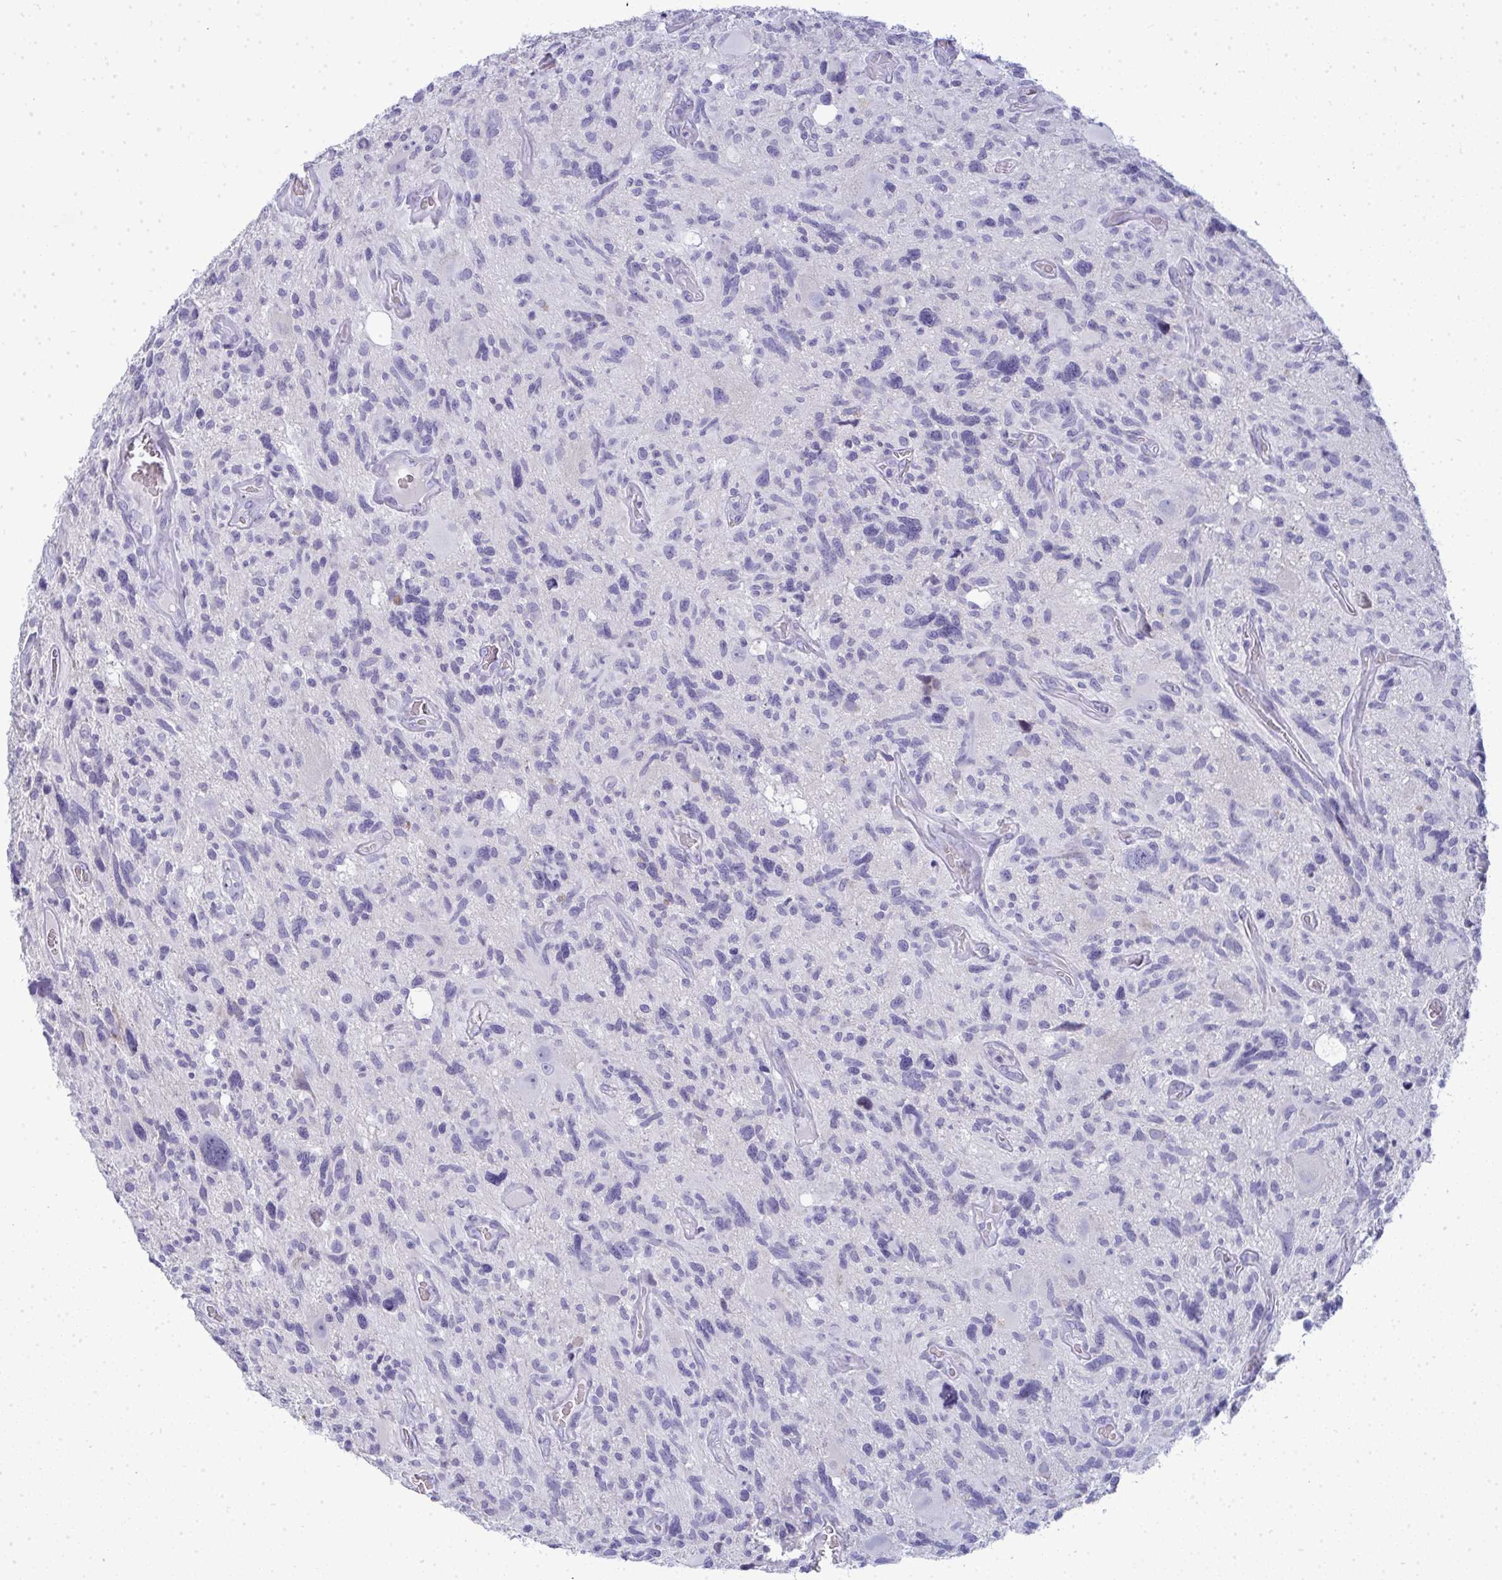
{"staining": {"intensity": "negative", "quantity": "none", "location": "none"}, "tissue": "glioma", "cell_type": "Tumor cells", "image_type": "cancer", "snomed": [{"axis": "morphology", "description": "Glioma, malignant, High grade"}, {"axis": "topography", "description": "Brain"}], "caption": "This is an IHC photomicrograph of high-grade glioma (malignant). There is no positivity in tumor cells.", "gene": "ZNF182", "patient": {"sex": "male", "age": 49}}